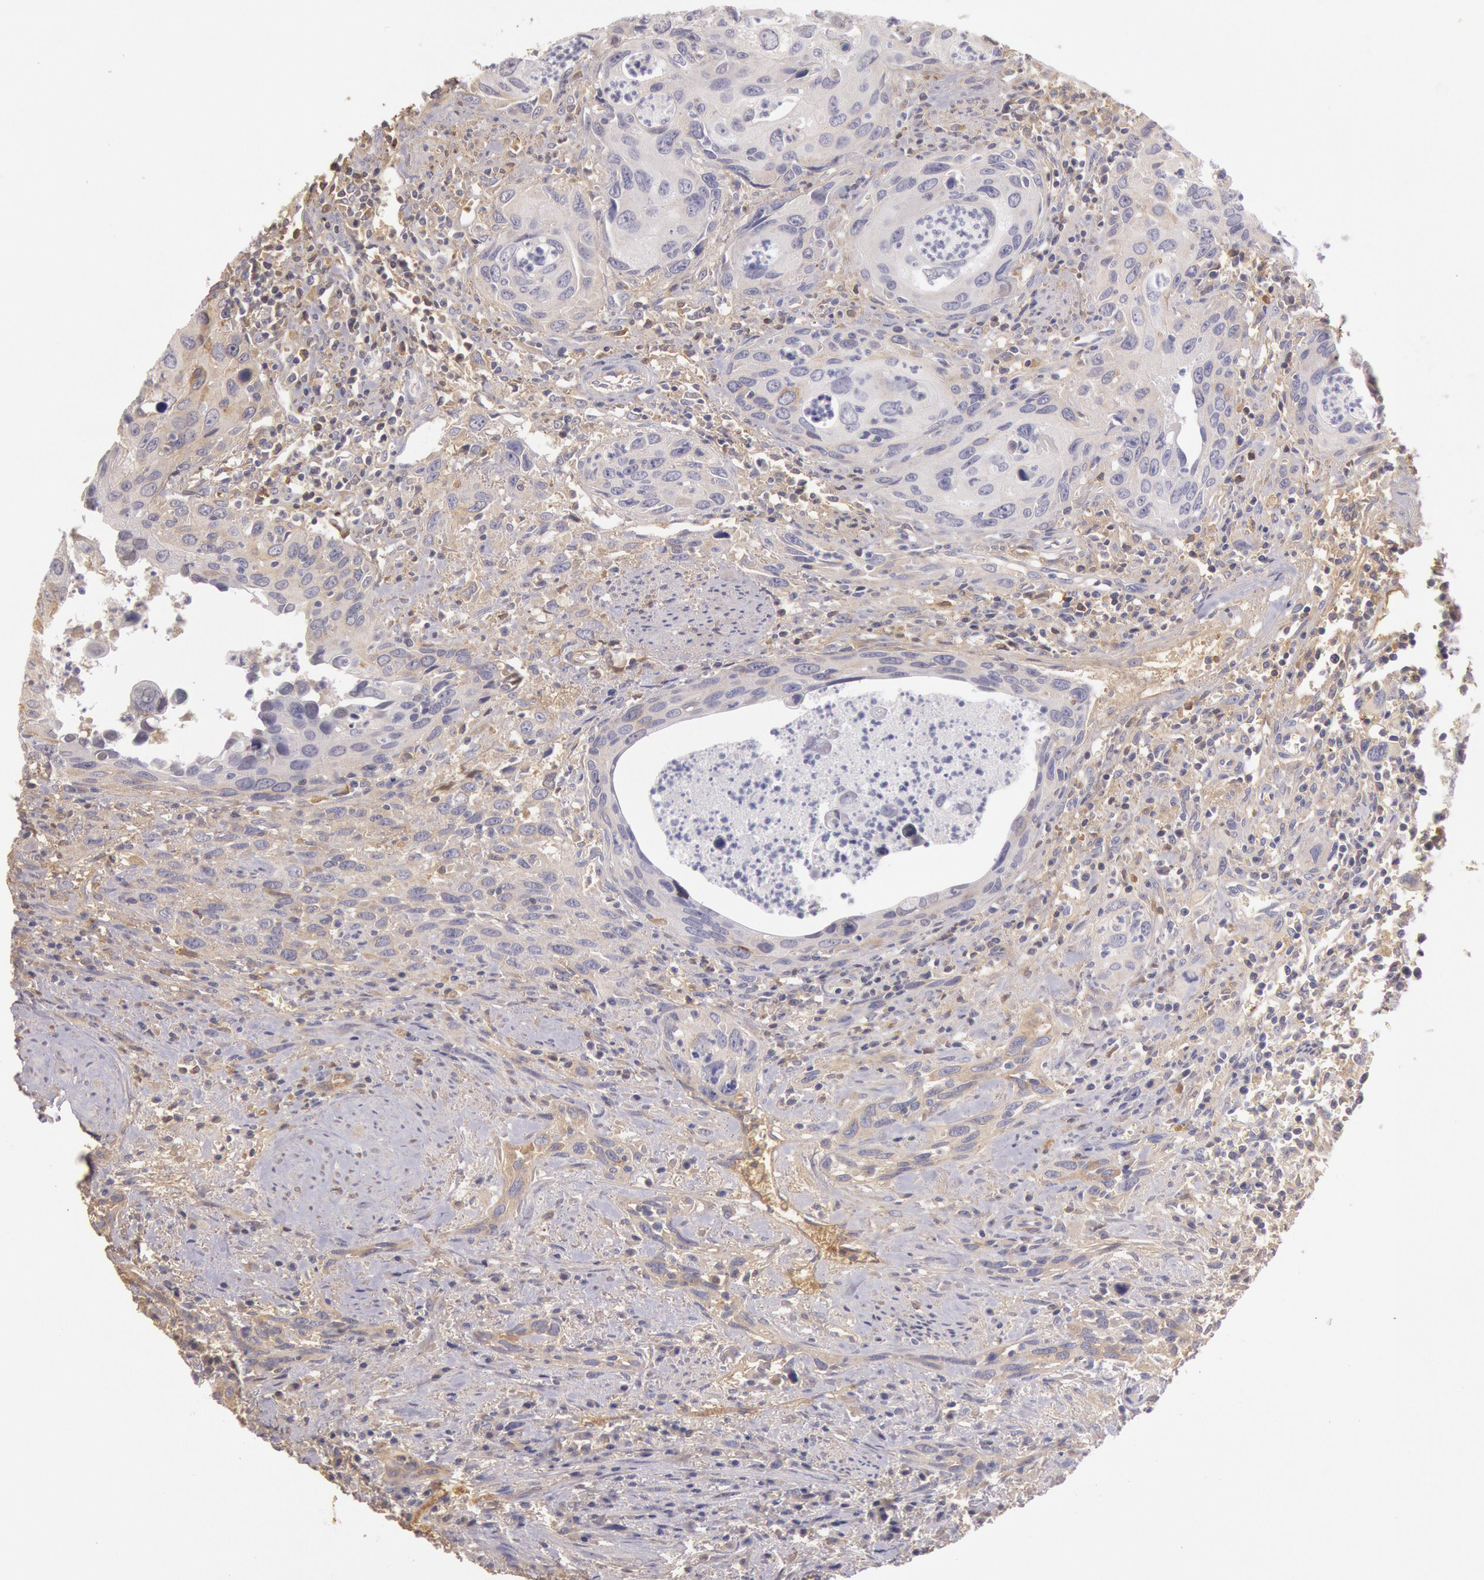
{"staining": {"intensity": "negative", "quantity": "none", "location": "none"}, "tissue": "urothelial cancer", "cell_type": "Tumor cells", "image_type": "cancer", "snomed": [{"axis": "morphology", "description": "Urothelial carcinoma, High grade"}, {"axis": "topography", "description": "Urinary bladder"}], "caption": "IHC histopathology image of neoplastic tissue: urothelial carcinoma (high-grade) stained with DAB (3,3'-diaminobenzidine) exhibits no significant protein positivity in tumor cells.", "gene": "C1R", "patient": {"sex": "male", "age": 71}}